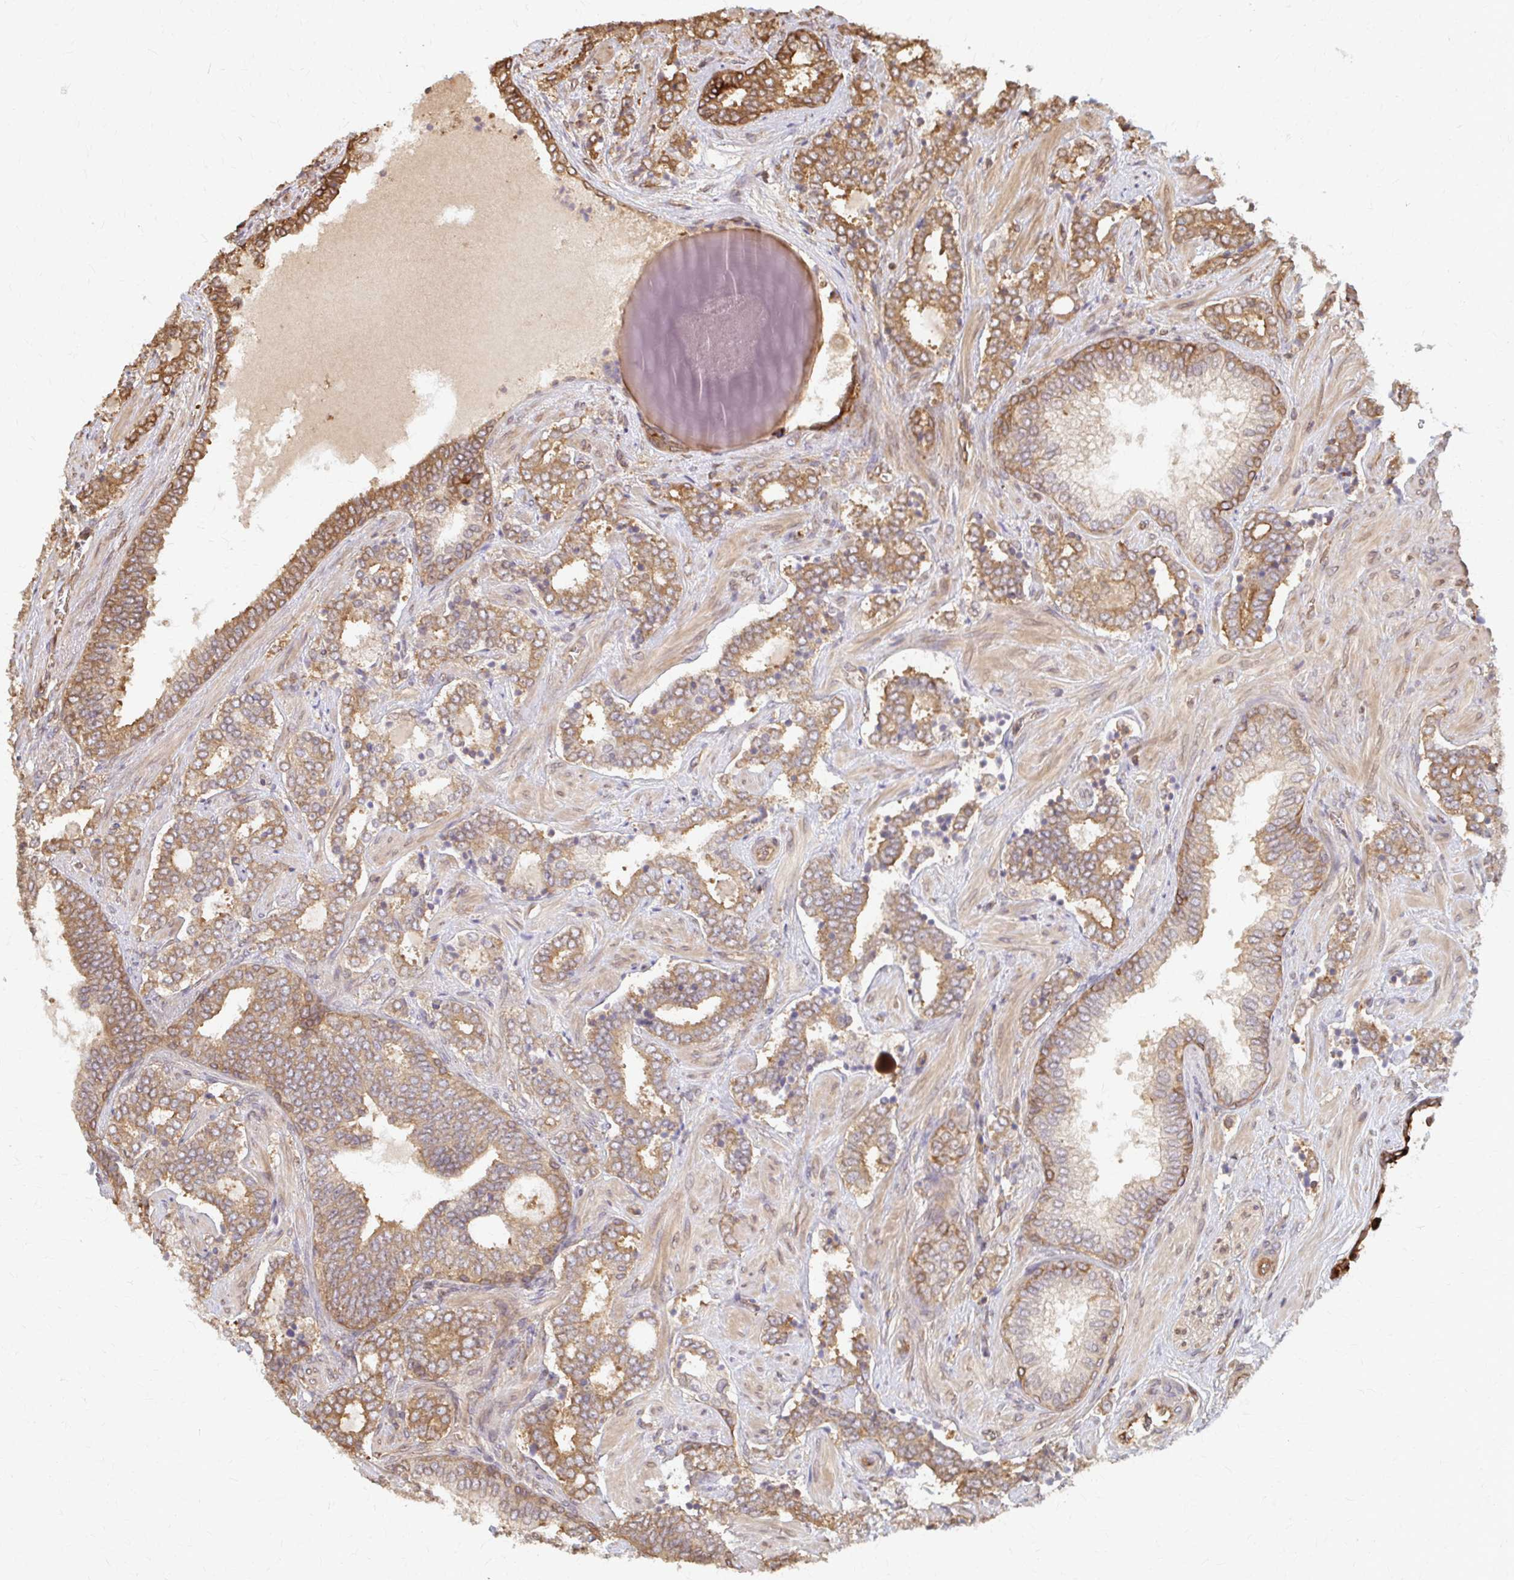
{"staining": {"intensity": "moderate", "quantity": ">75%", "location": "cytoplasmic/membranous"}, "tissue": "prostate cancer", "cell_type": "Tumor cells", "image_type": "cancer", "snomed": [{"axis": "morphology", "description": "Adenocarcinoma, High grade"}, {"axis": "topography", "description": "Prostate"}], "caption": "High-power microscopy captured an IHC histopathology image of prostate cancer, revealing moderate cytoplasmic/membranous expression in about >75% of tumor cells. The staining was performed using DAB (3,3'-diaminobenzidine), with brown indicating positive protein expression. Nuclei are stained blue with hematoxylin.", "gene": "ARHGAP35", "patient": {"sex": "male", "age": 60}}